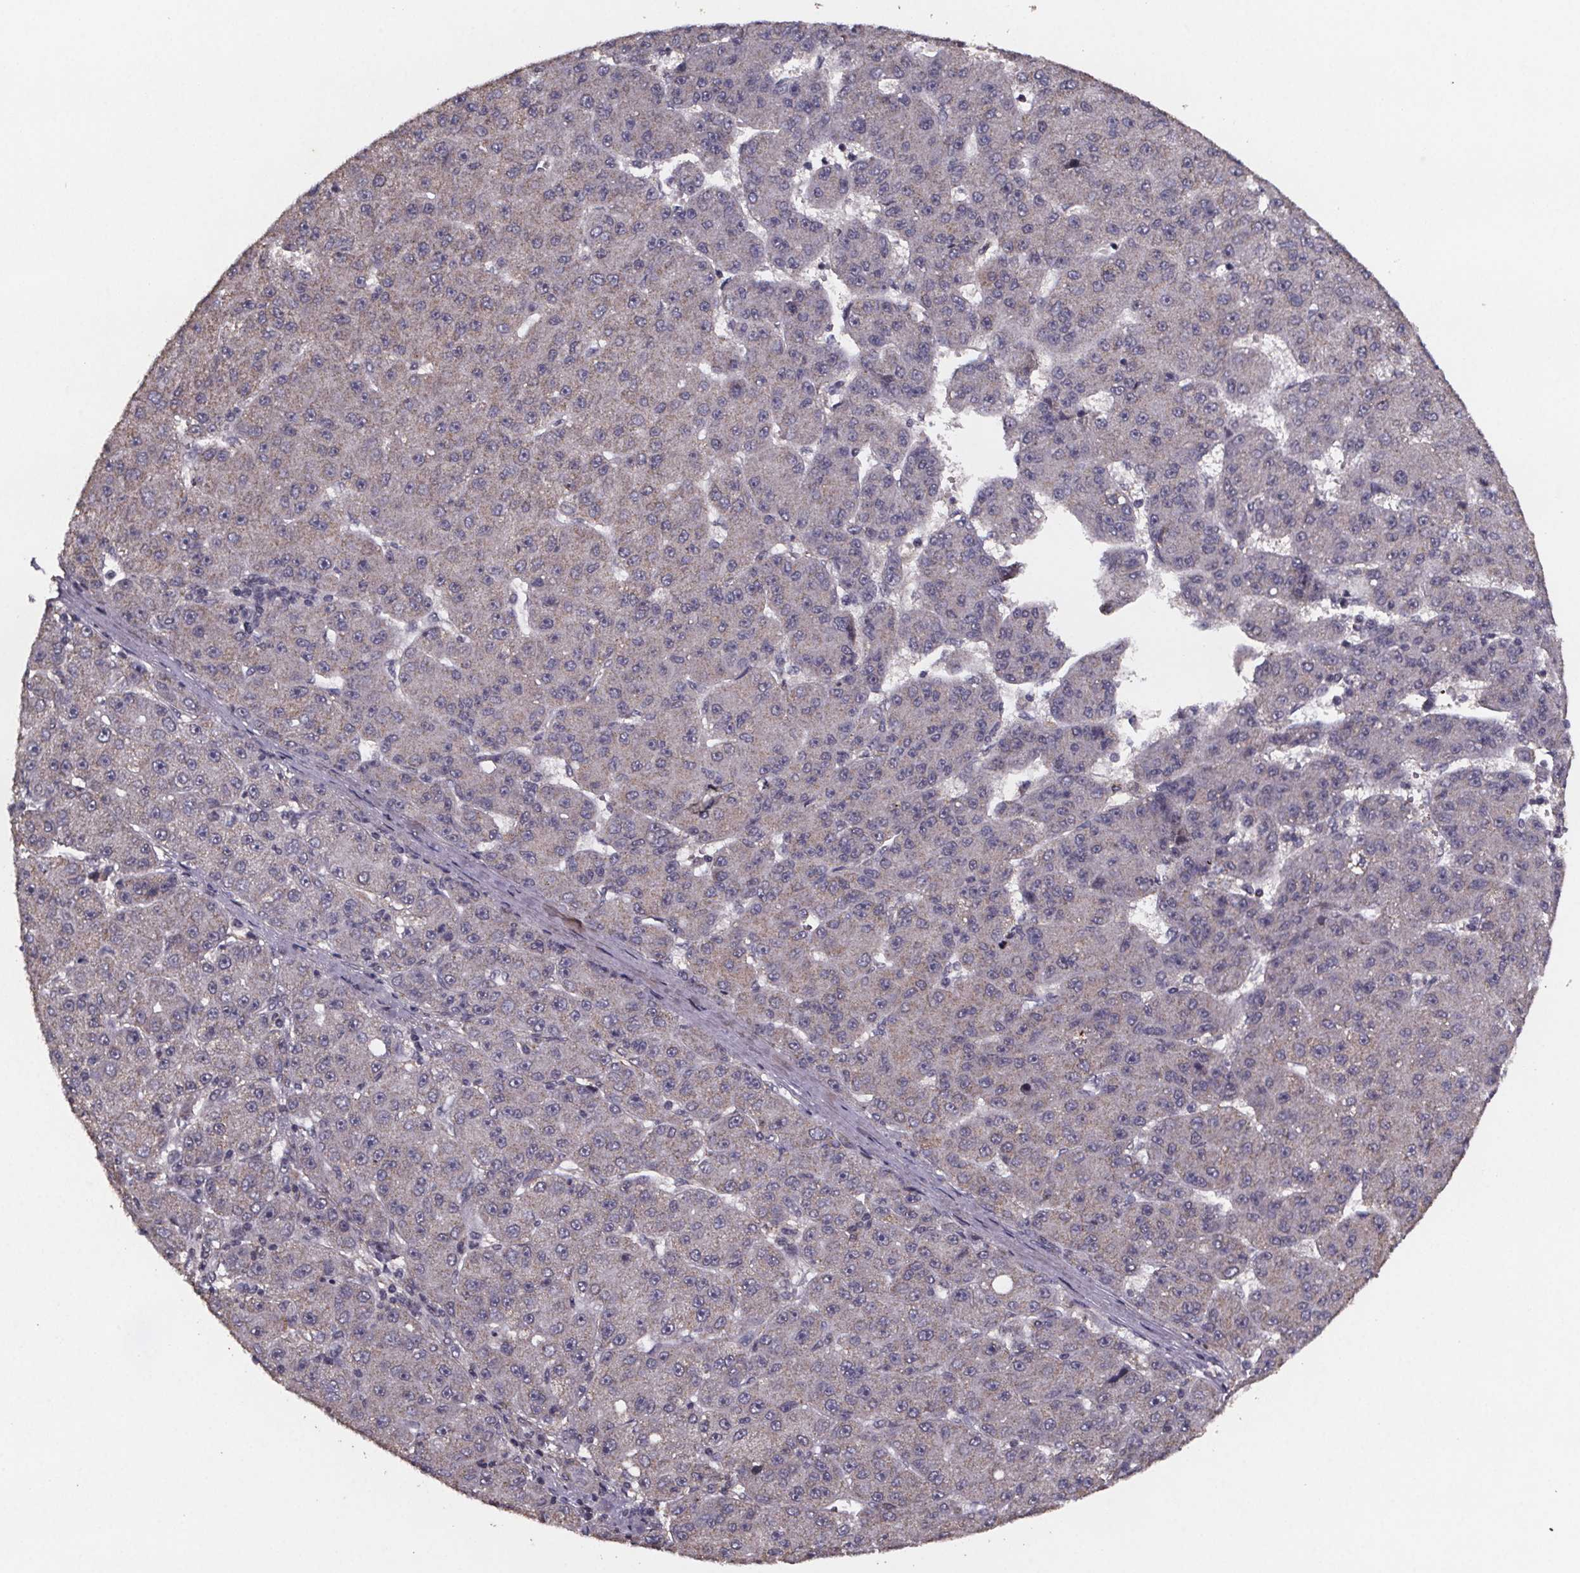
{"staining": {"intensity": "negative", "quantity": "none", "location": "none"}, "tissue": "liver cancer", "cell_type": "Tumor cells", "image_type": "cancer", "snomed": [{"axis": "morphology", "description": "Carcinoma, Hepatocellular, NOS"}, {"axis": "topography", "description": "Liver"}], "caption": "A photomicrograph of liver hepatocellular carcinoma stained for a protein demonstrates no brown staining in tumor cells. (DAB (3,3'-diaminobenzidine) IHC visualized using brightfield microscopy, high magnification).", "gene": "PALLD", "patient": {"sex": "male", "age": 67}}